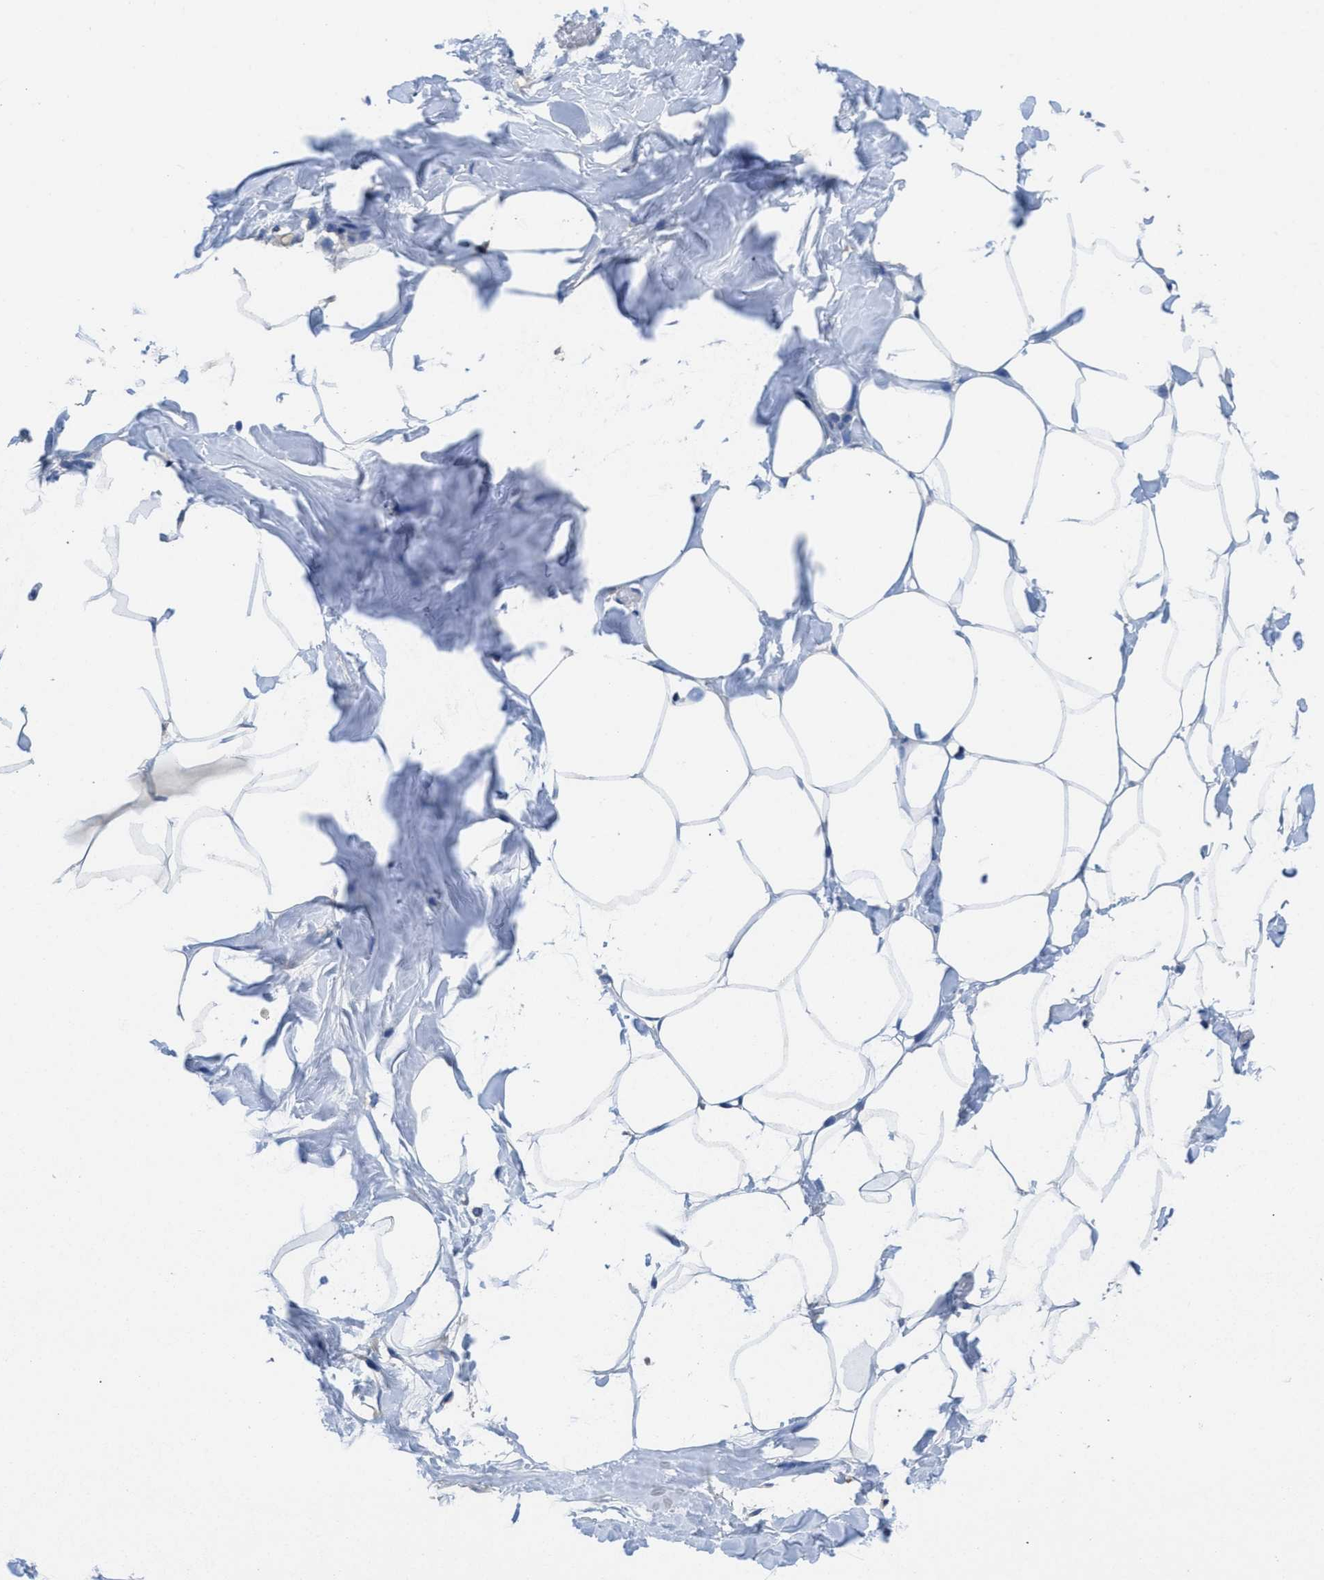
{"staining": {"intensity": "negative", "quantity": "none", "location": "none"}, "tissue": "adipose tissue", "cell_type": "Adipocytes", "image_type": "normal", "snomed": [{"axis": "morphology", "description": "Normal tissue, NOS"}, {"axis": "topography", "description": "Breast"}, {"axis": "topography", "description": "Adipose tissue"}], "caption": "Protein analysis of benign adipose tissue displays no significant staining in adipocytes. (DAB (3,3'-diaminobenzidine) immunohistochemistry (IHC), high magnification).", "gene": "CA9", "patient": {"sex": "female", "age": 25}}